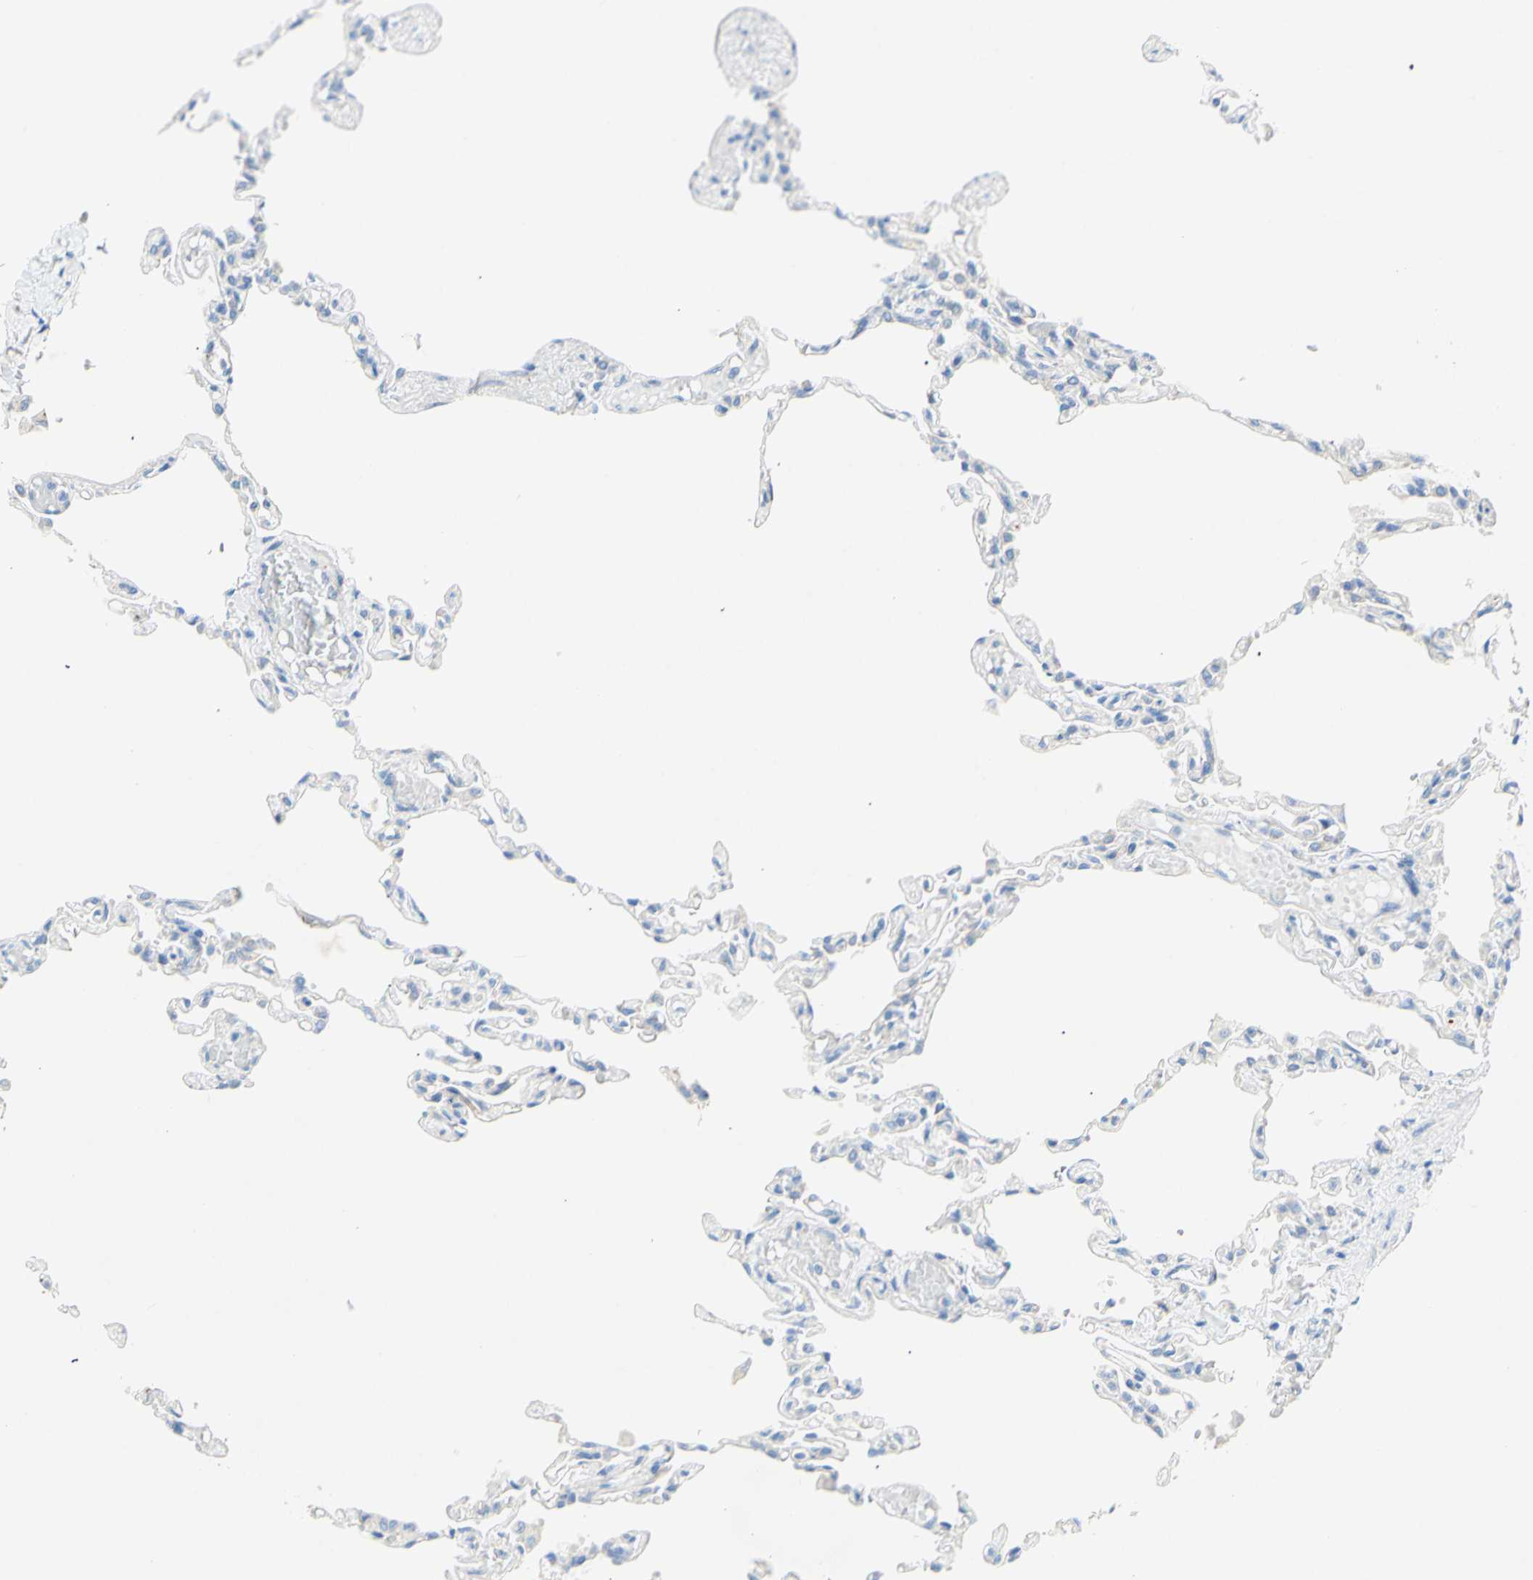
{"staining": {"intensity": "negative", "quantity": "none", "location": "none"}, "tissue": "lung", "cell_type": "Alveolar cells", "image_type": "normal", "snomed": [{"axis": "morphology", "description": "Normal tissue, NOS"}, {"axis": "topography", "description": "Lung"}], "caption": "Lung stained for a protein using immunohistochemistry (IHC) shows no staining alveolar cells.", "gene": "TMIGD2", "patient": {"sex": "male", "age": 21}}